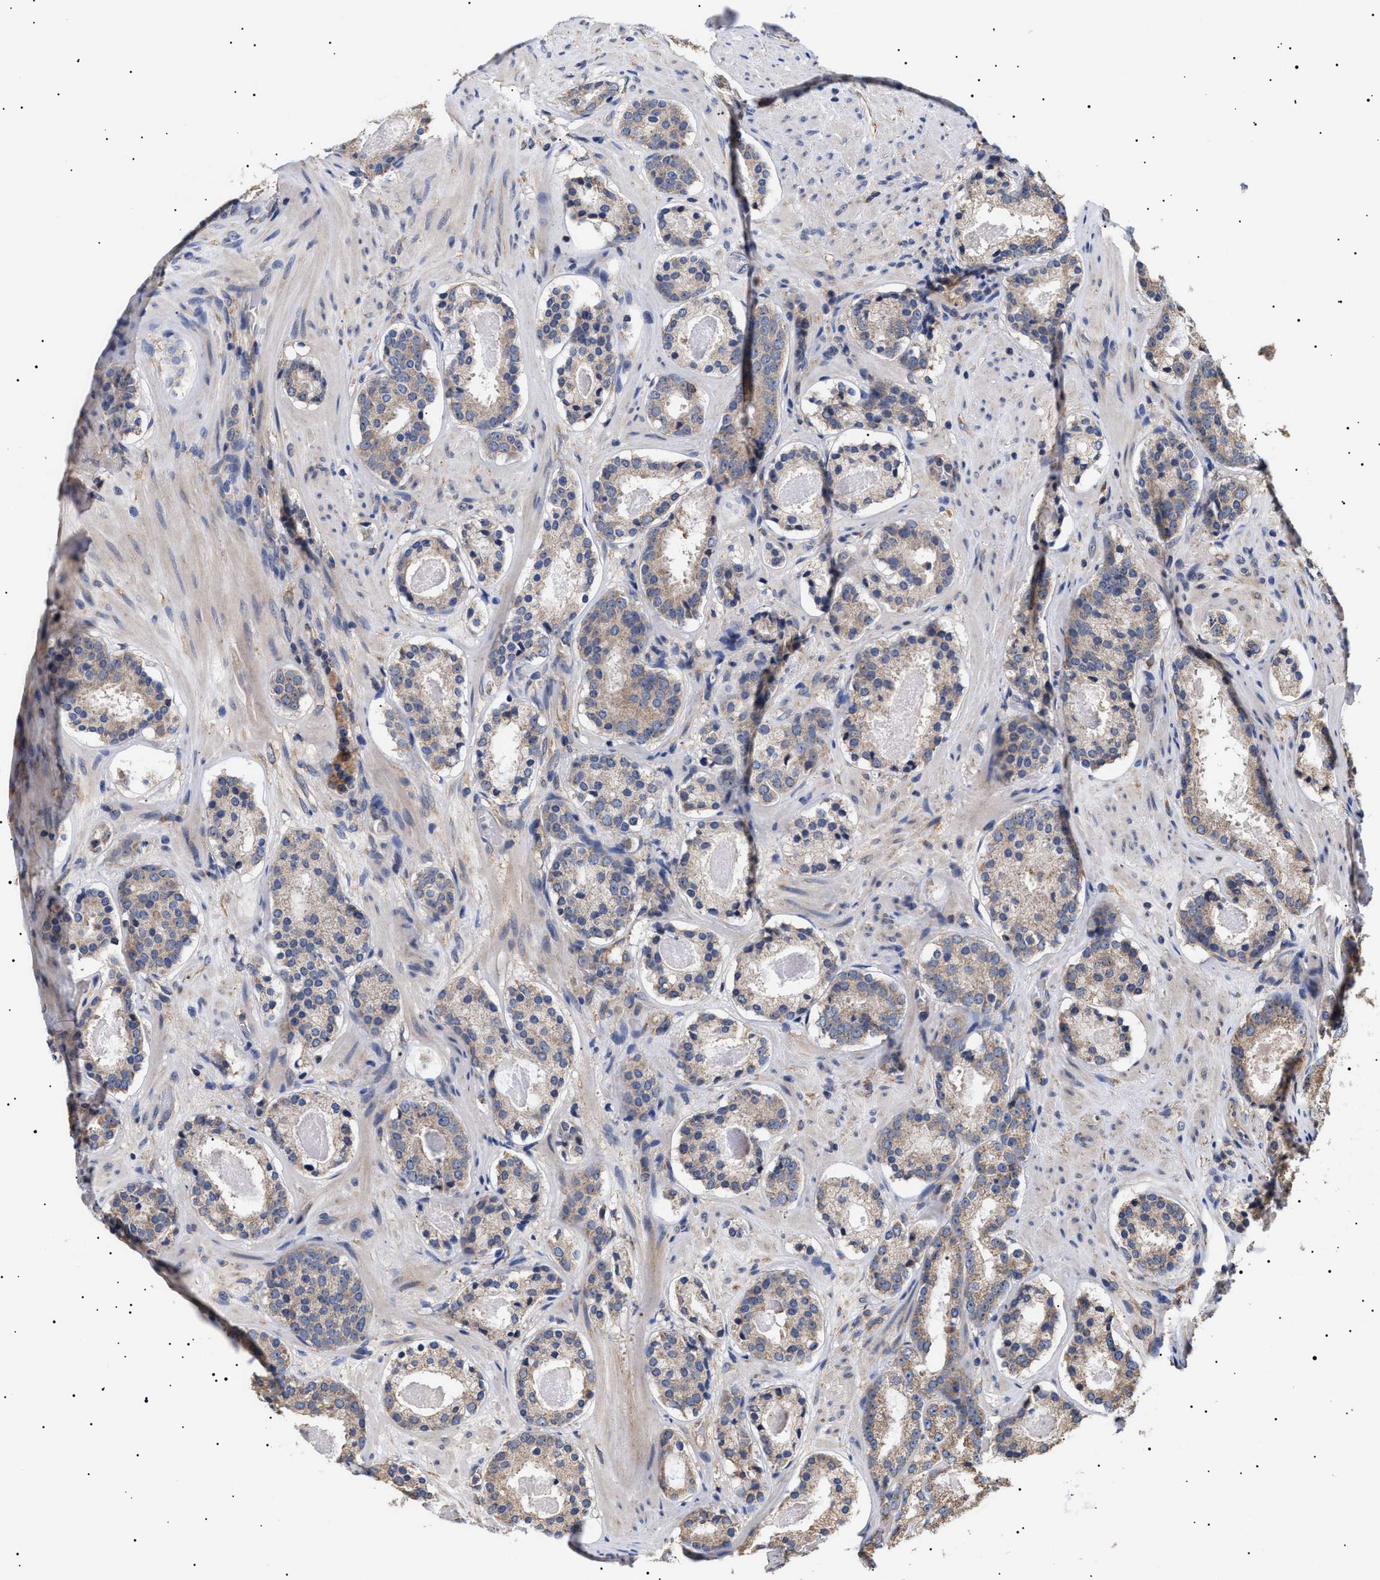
{"staining": {"intensity": "weak", "quantity": "25%-75%", "location": "cytoplasmic/membranous"}, "tissue": "prostate cancer", "cell_type": "Tumor cells", "image_type": "cancer", "snomed": [{"axis": "morphology", "description": "Adenocarcinoma, Low grade"}, {"axis": "topography", "description": "Prostate"}], "caption": "The photomicrograph exhibits a brown stain indicating the presence of a protein in the cytoplasmic/membranous of tumor cells in prostate cancer.", "gene": "KRBA1", "patient": {"sex": "male", "age": 69}}